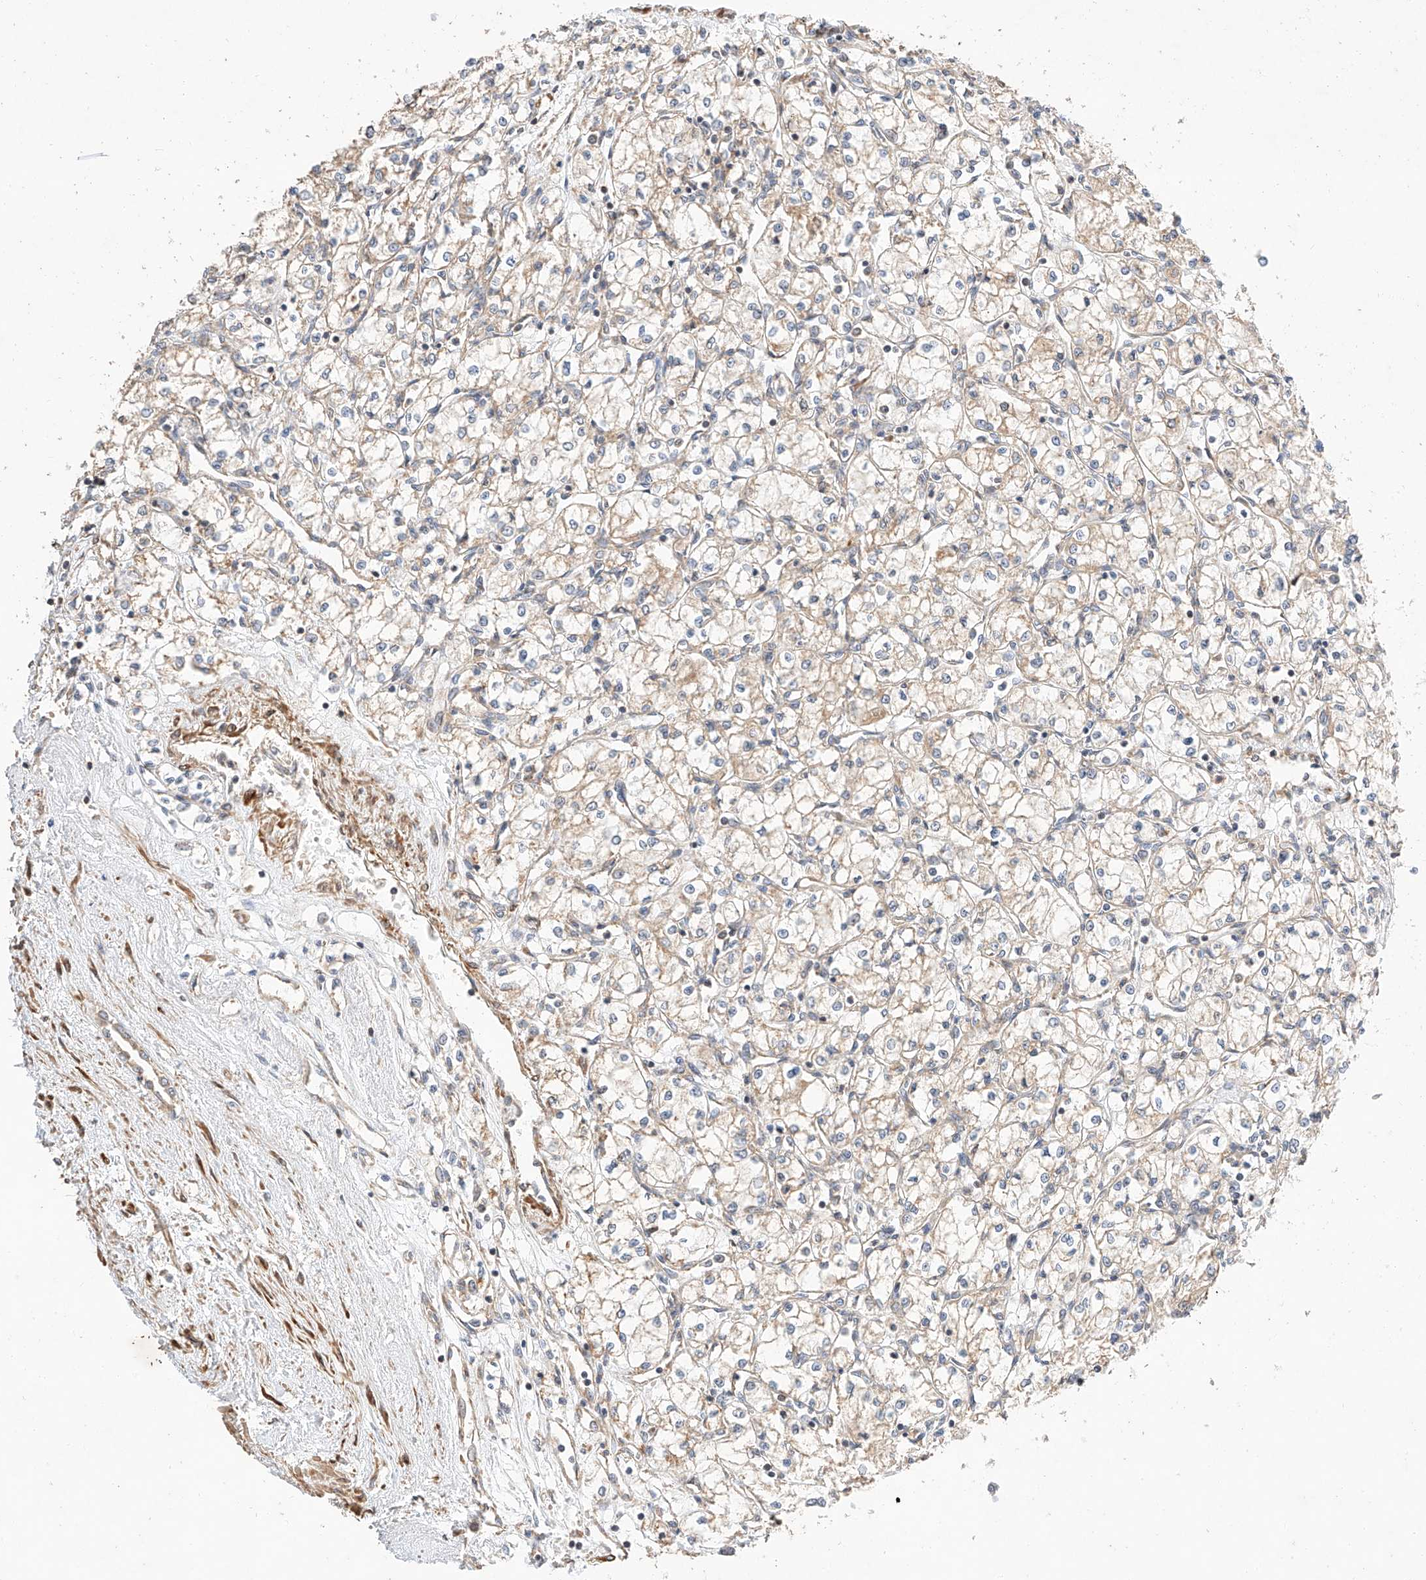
{"staining": {"intensity": "weak", "quantity": "25%-75%", "location": "cytoplasmic/membranous"}, "tissue": "renal cancer", "cell_type": "Tumor cells", "image_type": "cancer", "snomed": [{"axis": "morphology", "description": "Adenocarcinoma, NOS"}, {"axis": "topography", "description": "Kidney"}], "caption": "Immunohistochemical staining of human renal adenocarcinoma shows weak cytoplasmic/membranous protein expression in about 25%-75% of tumor cells.", "gene": "RAB23", "patient": {"sex": "male", "age": 59}}